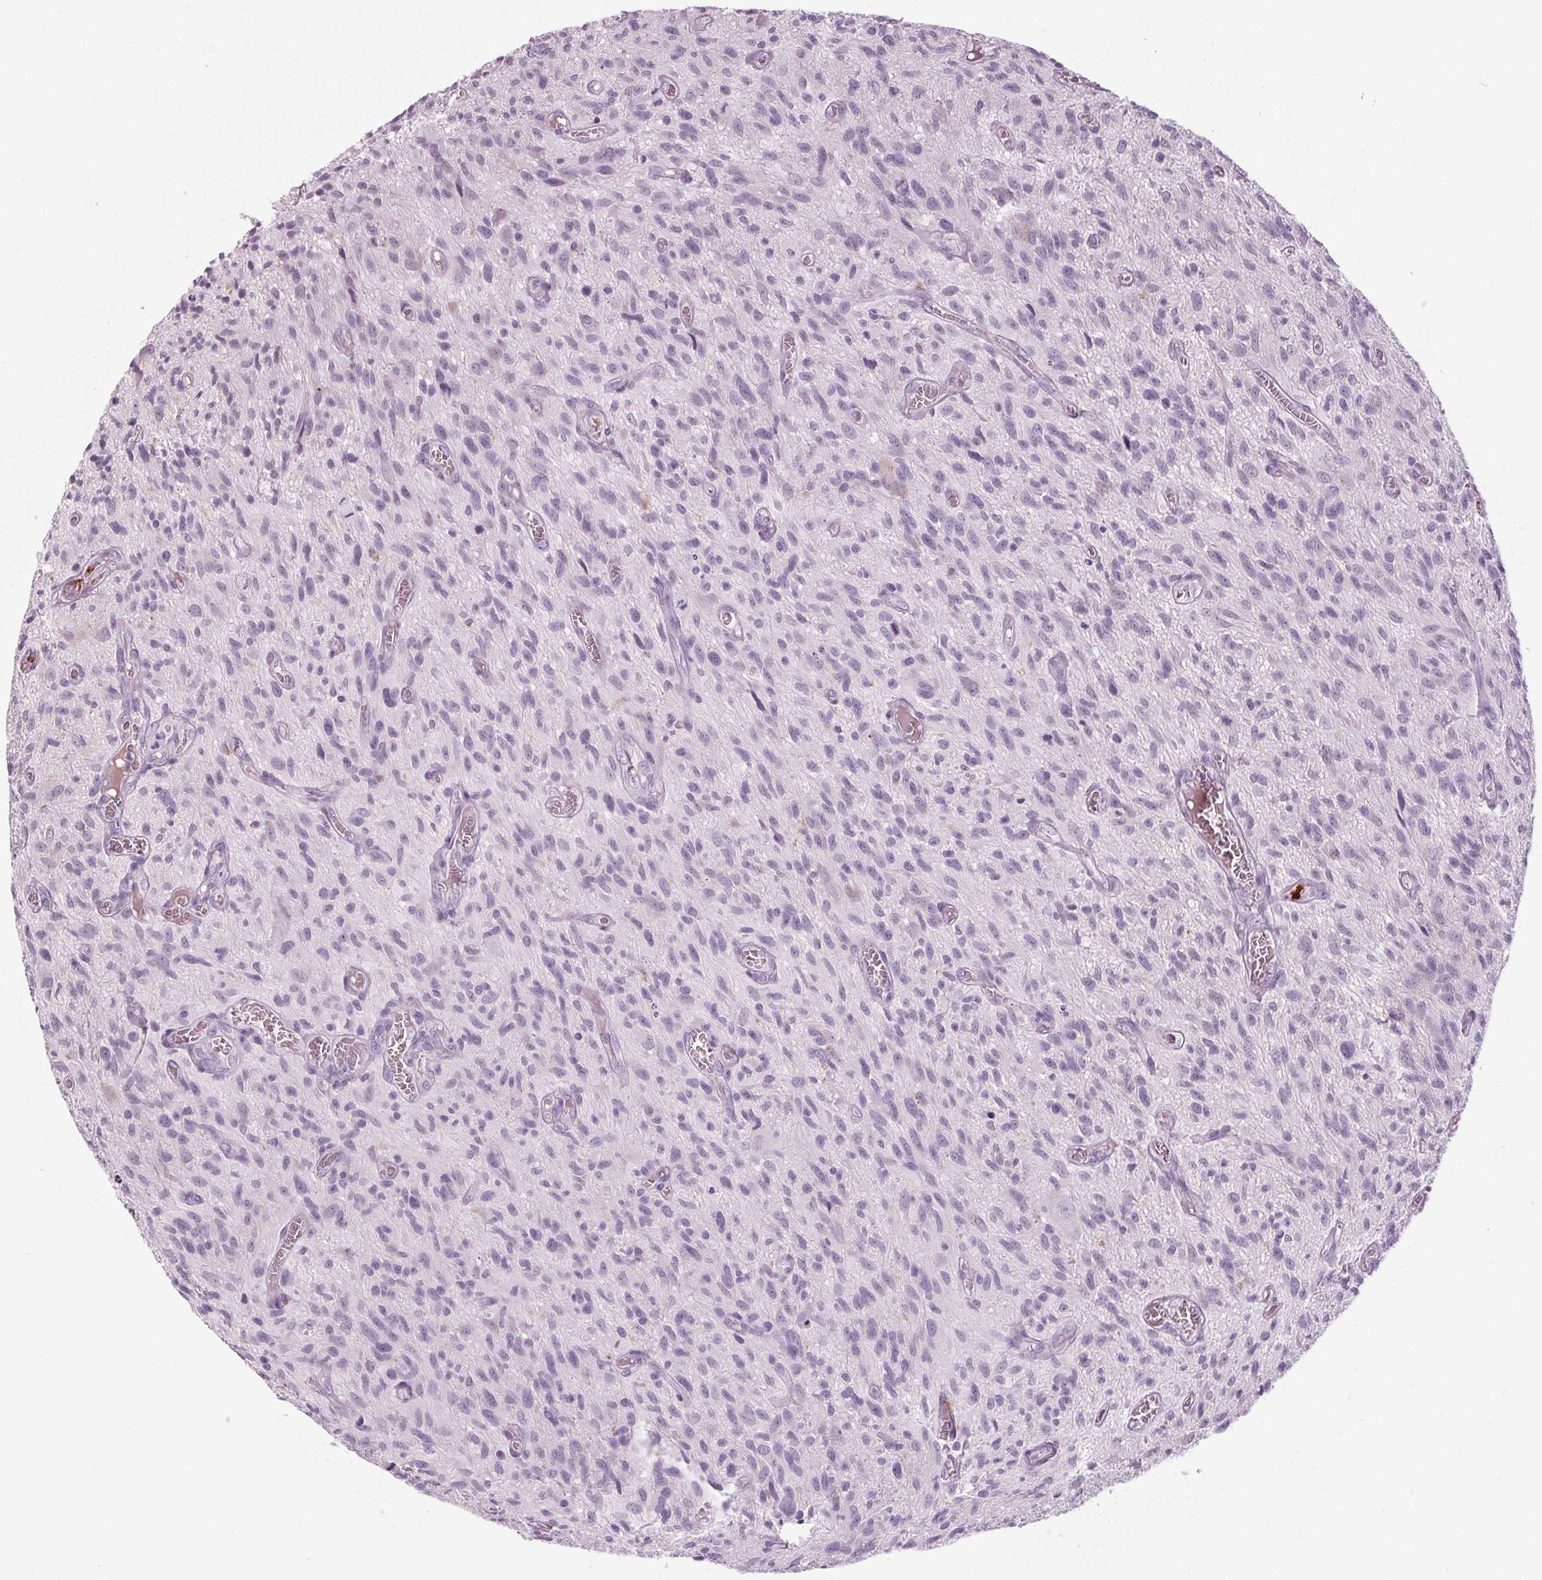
{"staining": {"intensity": "negative", "quantity": "none", "location": "none"}, "tissue": "glioma", "cell_type": "Tumor cells", "image_type": "cancer", "snomed": [{"axis": "morphology", "description": "Glioma, malignant, High grade"}, {"axis": "topography", "description": "Brain"}], "caption": "Immunohistochemistry (IHC) photomicrograph of neoplastic tissue: human high-grade glioma (malignant) stained with DAB (3,3'-diaminobenzidine) reveals no significant protein expression in tumor cells.", "gene": "CYP3A43", "patient": {"sex": "male", "age": 75}}